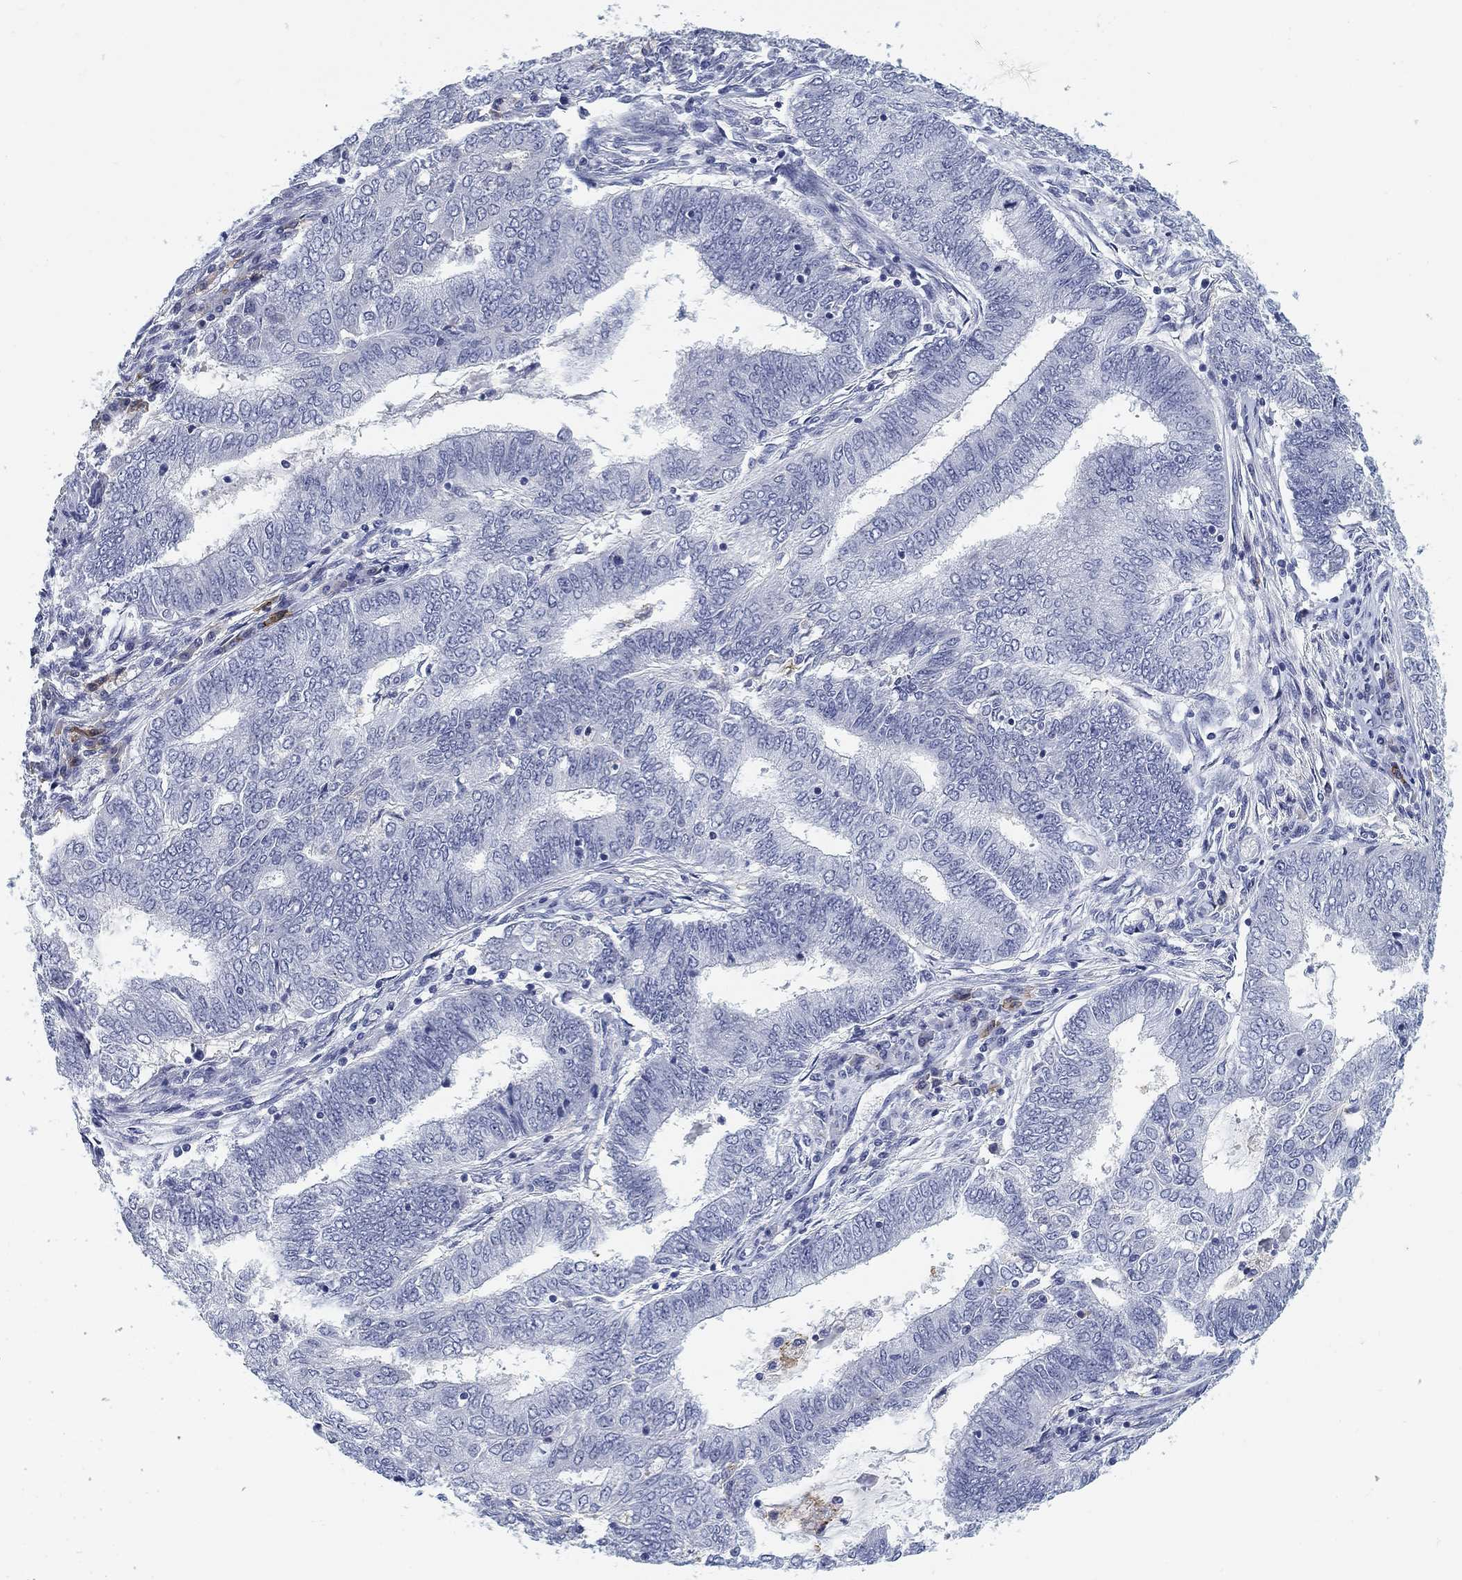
{"staining": {"intensity": "negative", "quantity": "none", "location": "none"}, "tissue": "endometrial cancer", "cell_type": "Tumor cells", "image_type": "cancer", "snomed": [{"axis": "morphology", "description": "Adenocarcinoma, NOS"}, {"axis": "topography", "description": "Endometrium"}], "caption": "This is an immunohistochemistry (IHC) image of endometrial cancer. There is no staining in tumor cells.", "gene": "SLC2A5", "patient": {"sex": "female", "age": 62}}